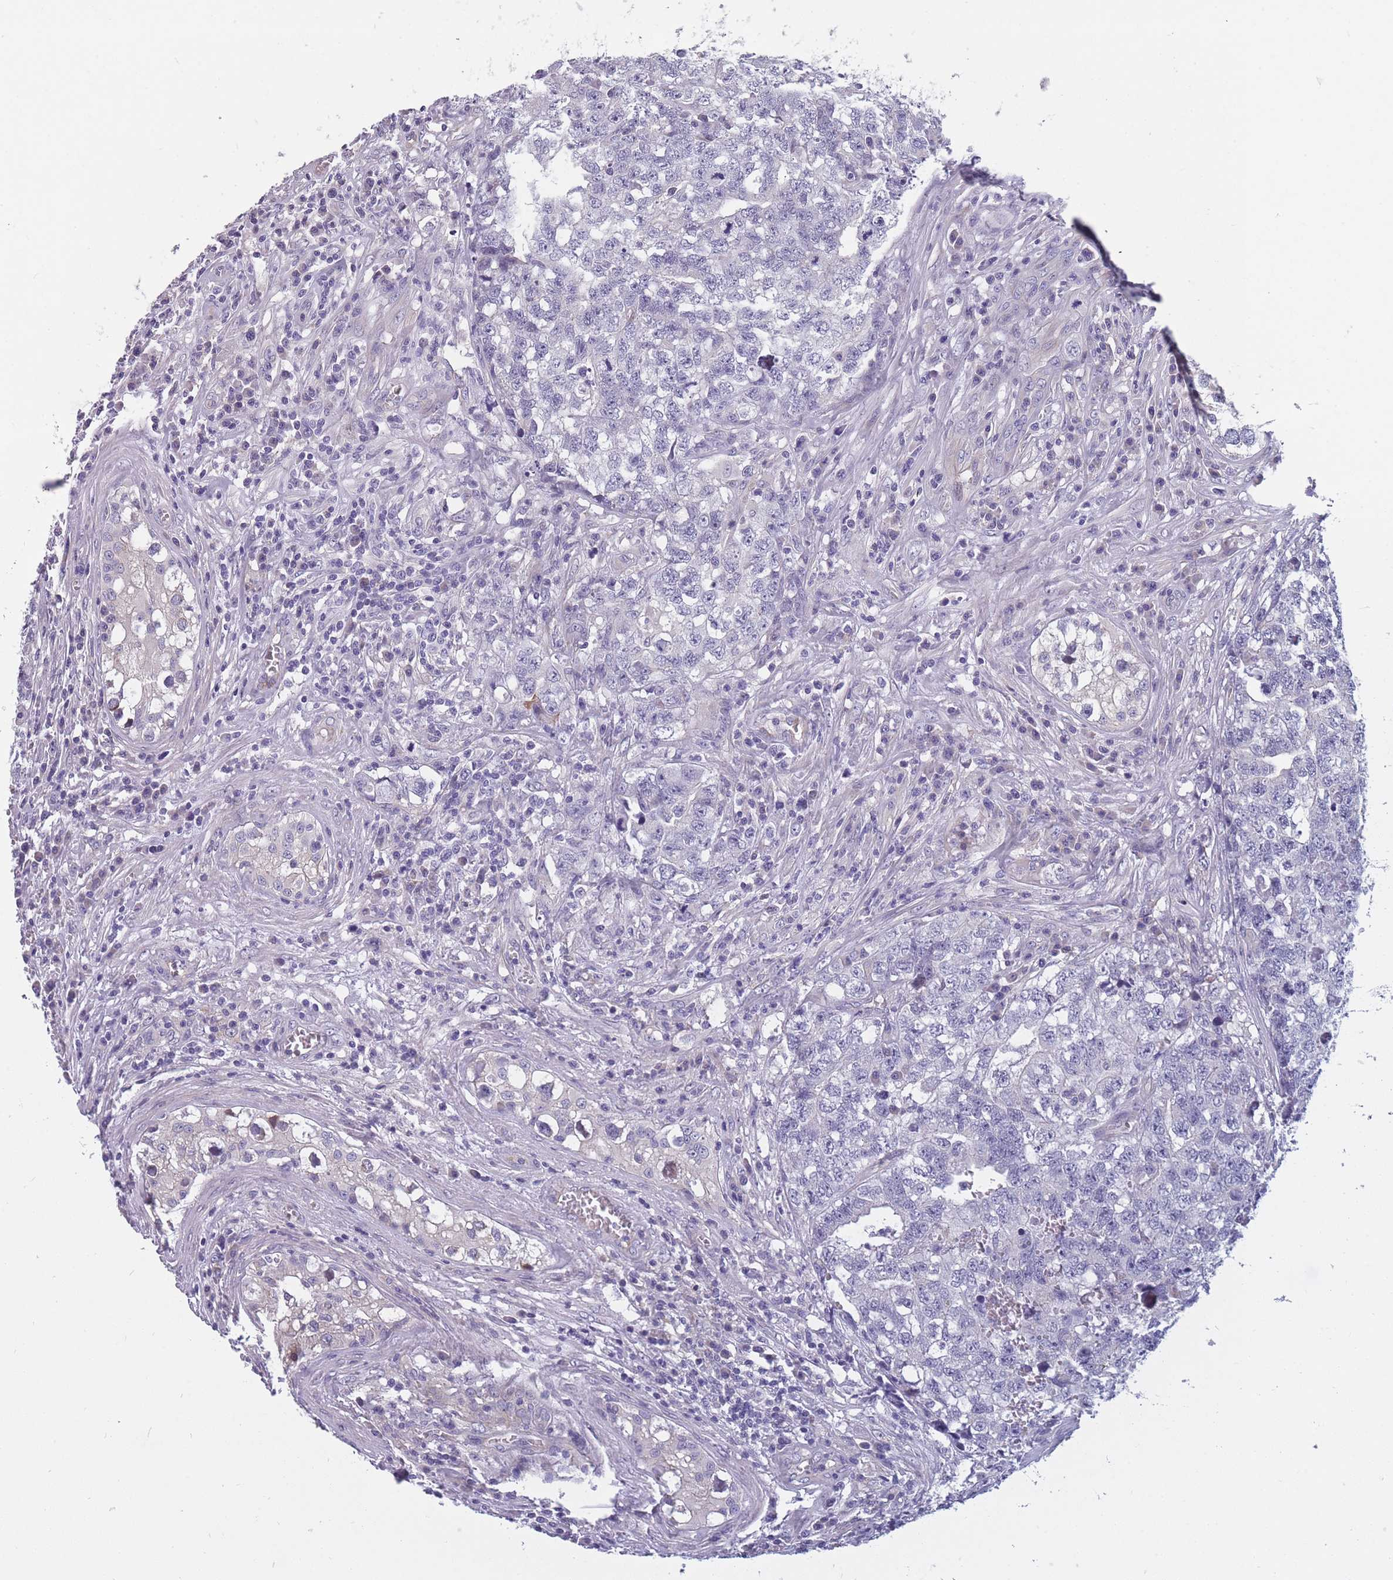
{"staining": {"intensity": "negative", "quantity": "none", "location": "none"}, "tissue": "testis cancer", "cell_type": "Tumor cells", "image_type": "cancer", "snomed": [{"axis": "morphology", "description": "Carcinoma, Embryonal, NOS"}, {"axis": "topography", "description": "Testis"}], "caption": "There is no significant positivity in tumor cells of testis embryonal carcinoma.", "gene": "FAM83F", "patient": {"sex": "male", "age": 31}}